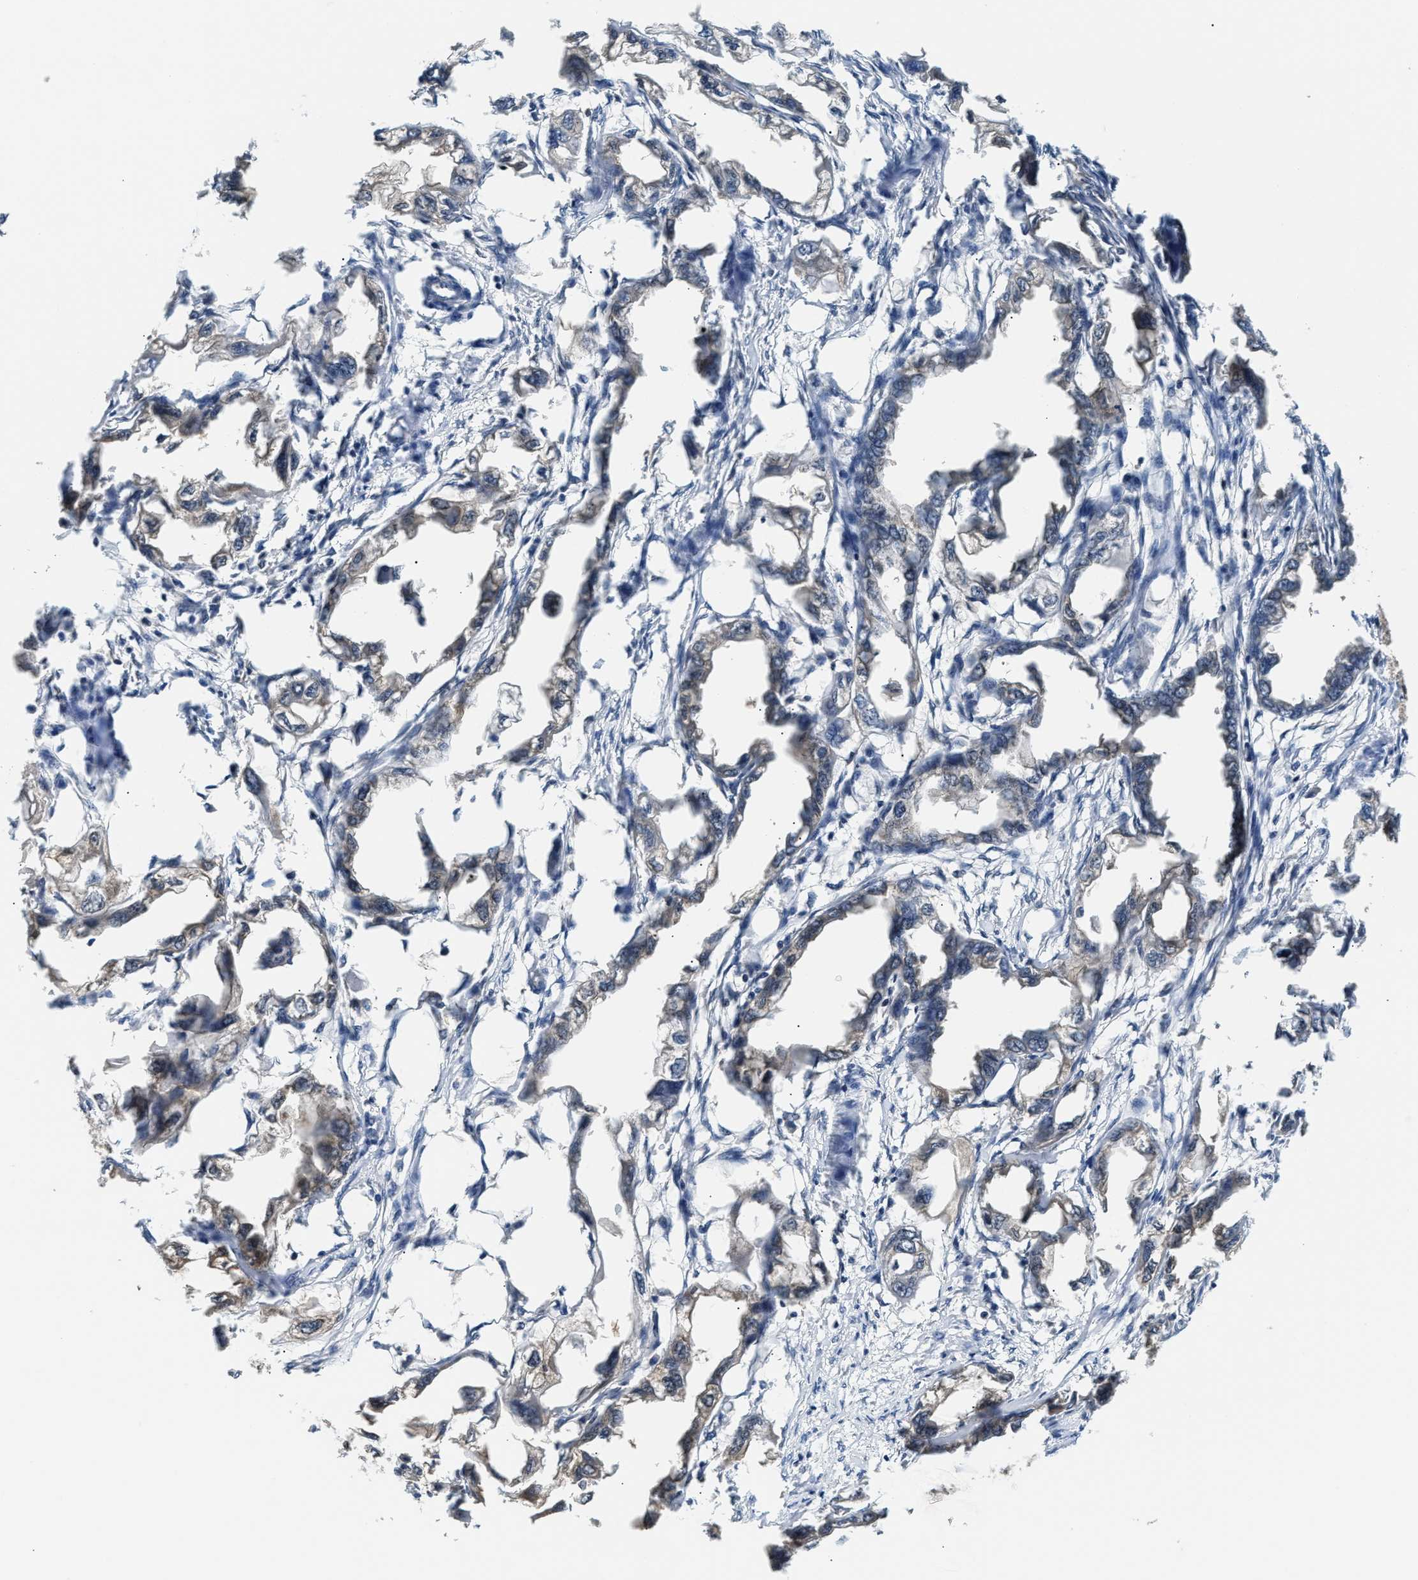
{"staining": {"intensity": "weak", "quantity": "25%-75%", "location": "cytoplasmic/membranous"}, "tissue": "endometrial cancer", "cell_type": "Tumor cells", "image_type": "cancer", "snomed": [{"axis": "morphology", "description": "Adenocarcinoma, NOS"}, {"axis": "topography", "description": "Endometrium"}], "caption": "Human endometrial cancer (adenocarcinoma) stained for a protein (brown) displays weak cytoplasmic/membranous positive expression in approximately 25%-75% of tumor cells.", "gene": "RAB29", "patient": {"sex": "female", "age": 67}}